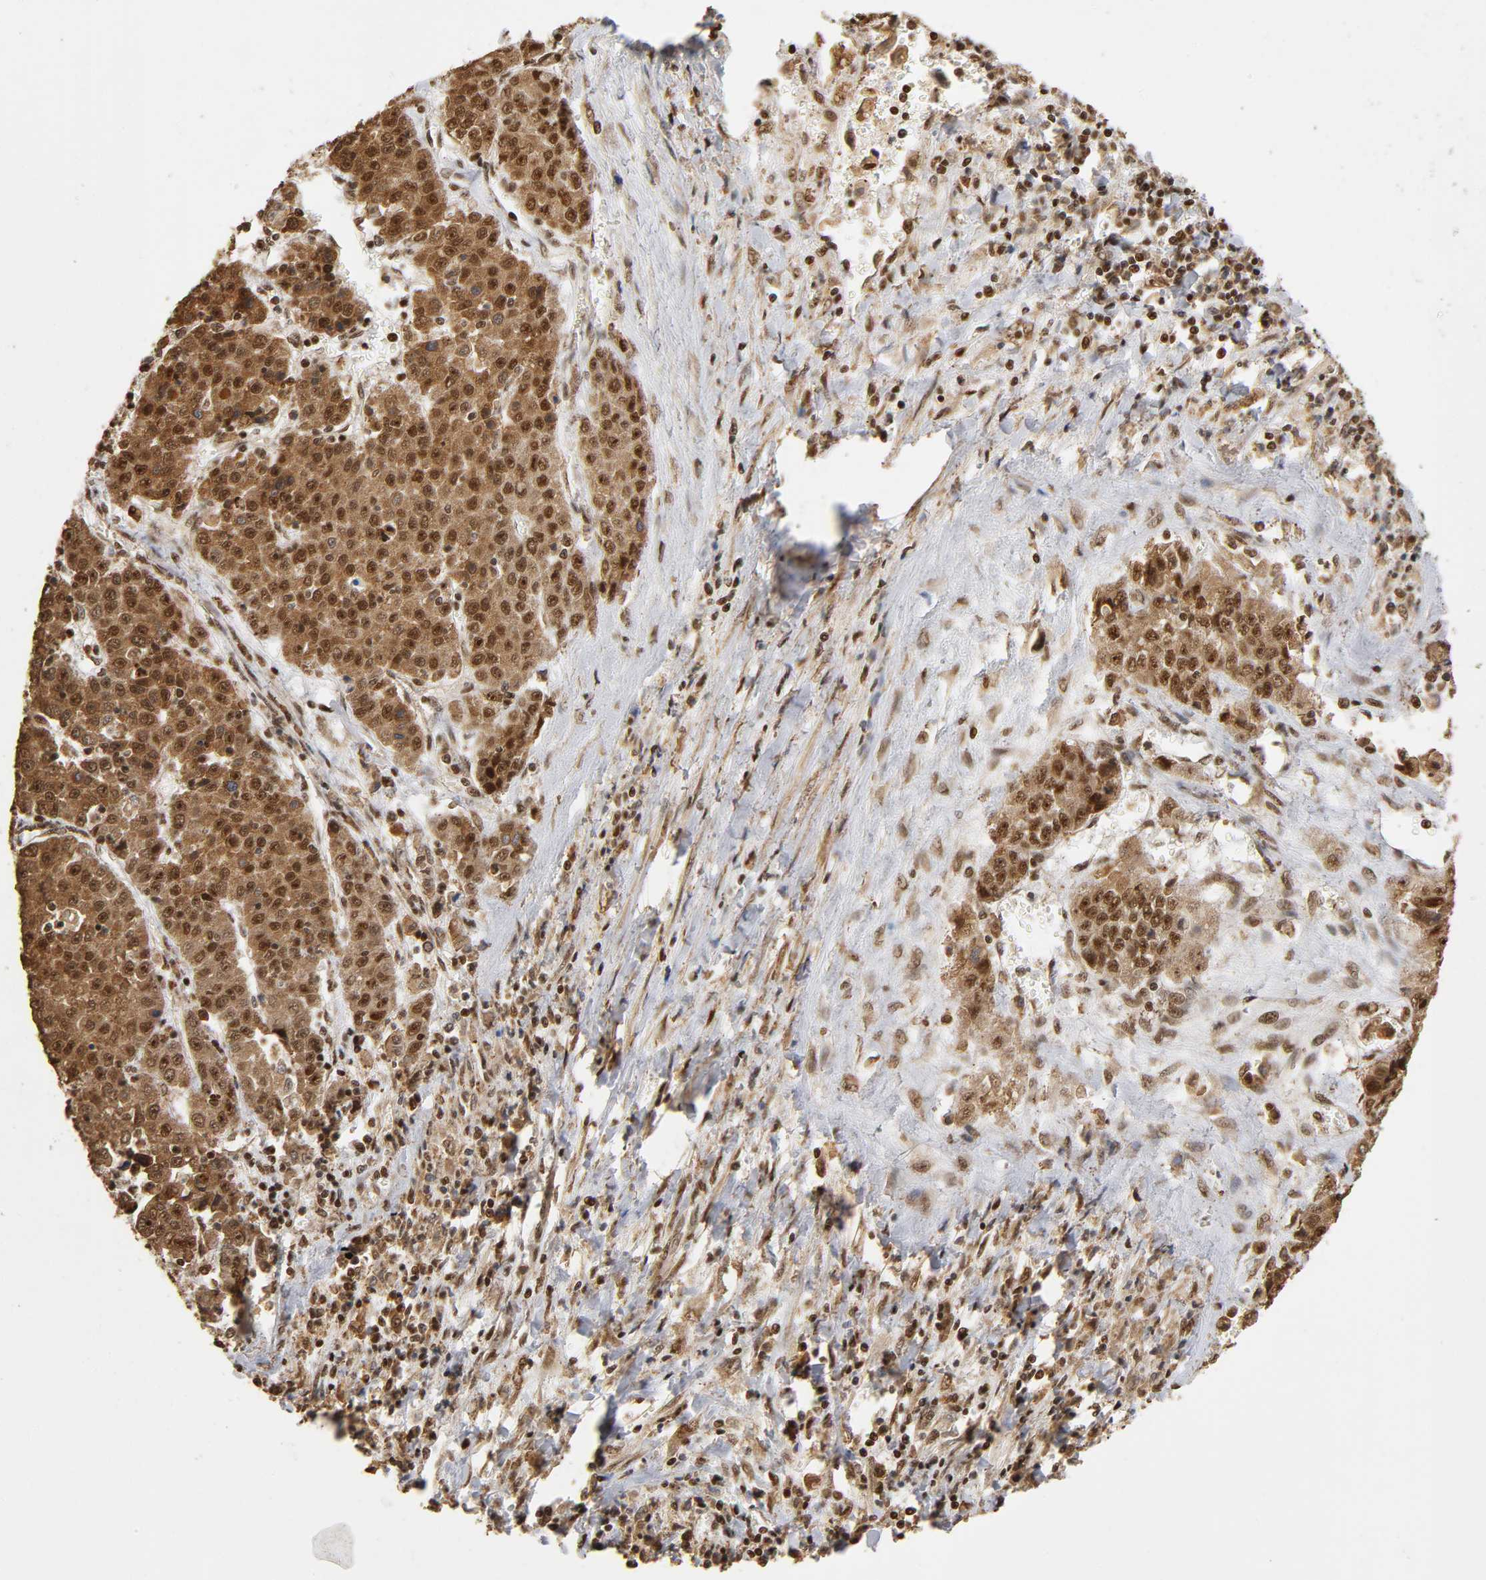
{"staining": {"intensity": "strong", "quantity": ">75%", "location": "cytoplasmic/membranous"}, "tissue": "liver cancer", "cell_type": "Tumor cells", "image_type": "cancer", "snomed": [{"axis": "morphology", "description": "Carcinoma, Hepatocellular, NOS"}, {"axis": "topography", "description": "Liver"}], "caption": "Immunohistochemical staining of liver cancer demonstrates strong cytoplasmic/membranous protein staining in about >75% of tumor cells. (DAB IHC with brightfield microscopy, high magnification).", "gene": "RNF122", "patient": {"sex": "female", "age": 53}}